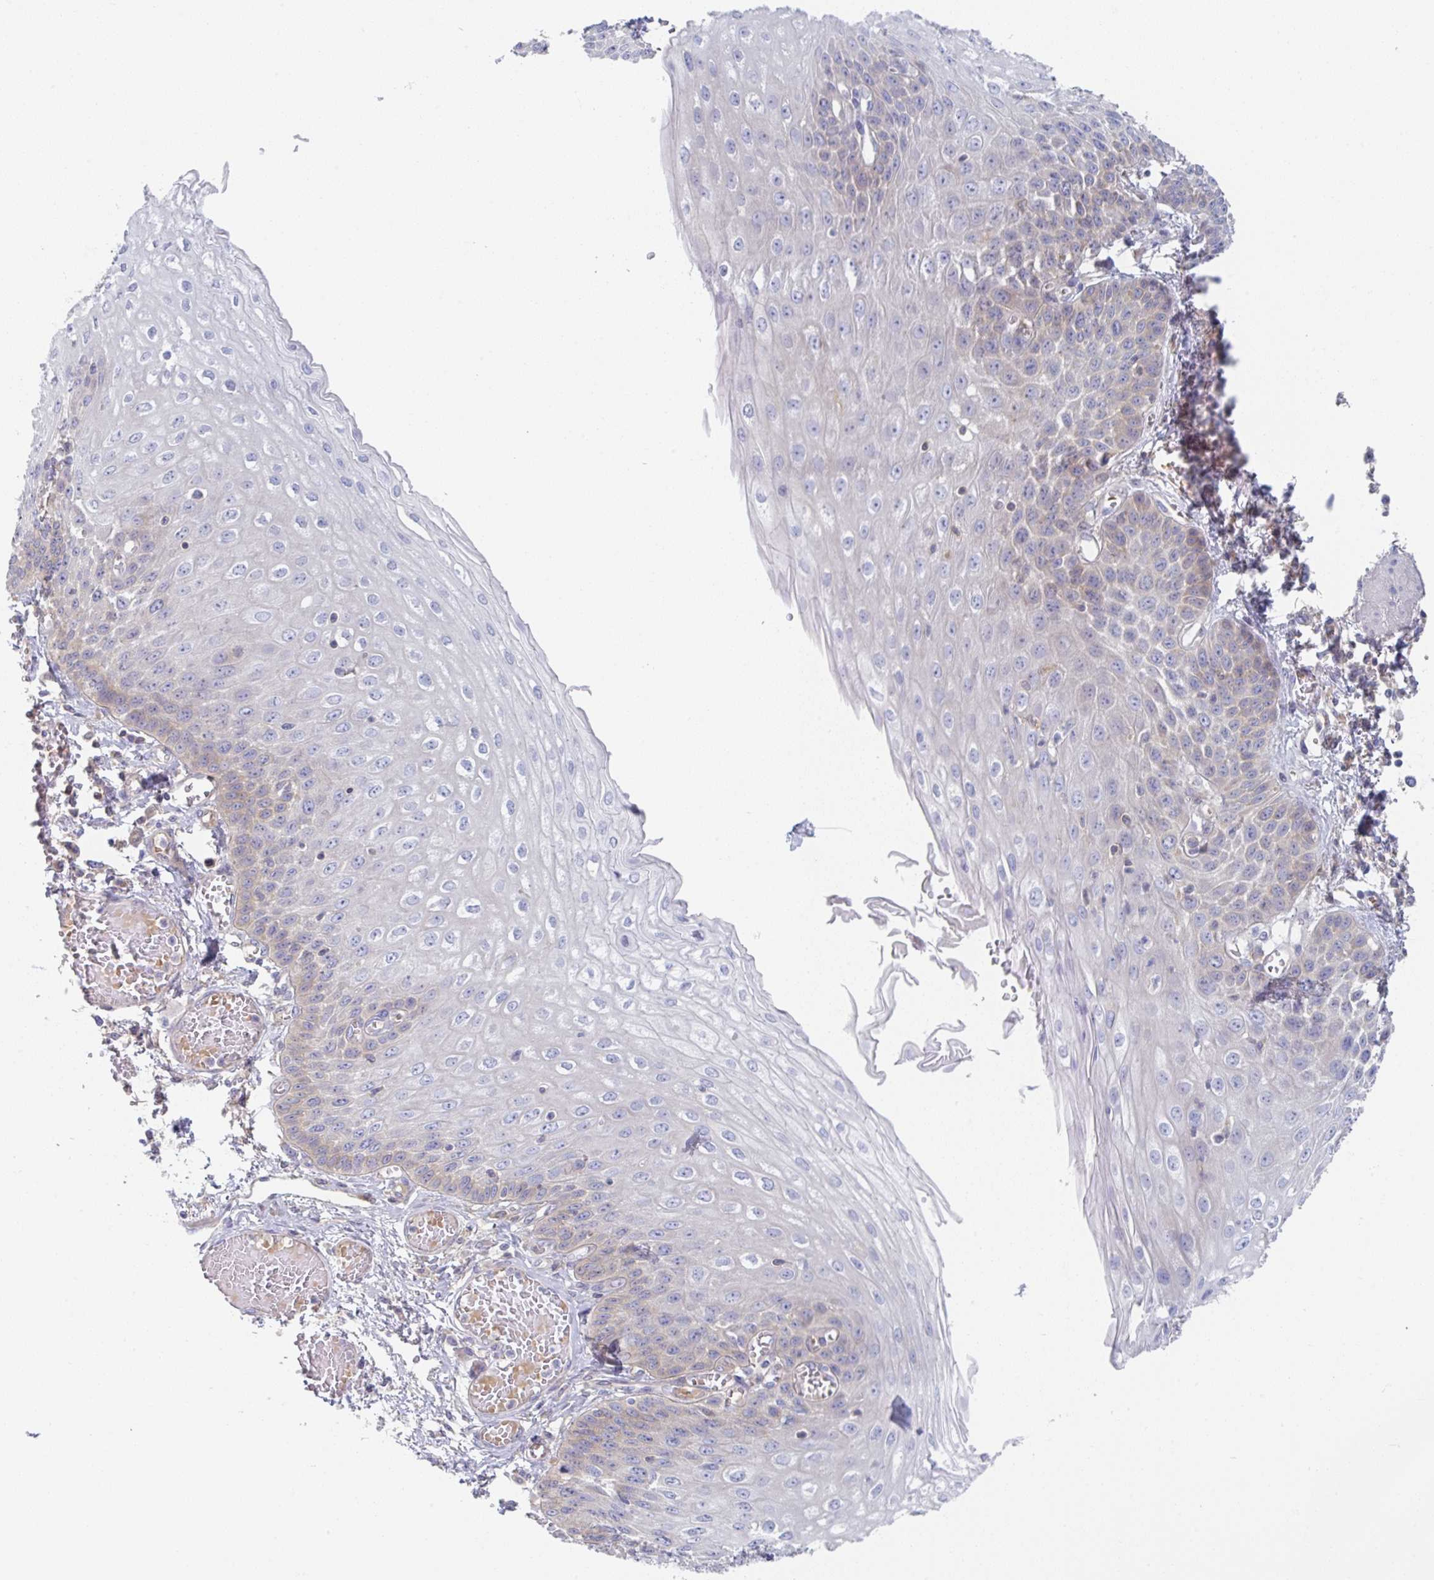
{"staining": {"intensity": "weak", "quantity": "<25%", "location": "cytoplasmic/membranous"}, "tissue": "esophagus", "cell_type": "Squamous epithelial cells", "image_type": "normal", "snomed": [{"axis": "morphology", "description": "Normal tissue, NOS"}, {"axis": "morphology", "description": "Adenocarcinoma, NOS"}, {"axis": "topography", "description": "Esophagus"}], "caption": "A micrograph of esophagus stained for a protein displays no brown staining in squamous epithelial cells. (Stains: DAB immunohistochemistry (IHC) with hematoxylin counter stain, Microscopy: brightfield microscopy at high magnification).", "gene": "AMPD2", "patient": {"sex": "male", "age": 81}}